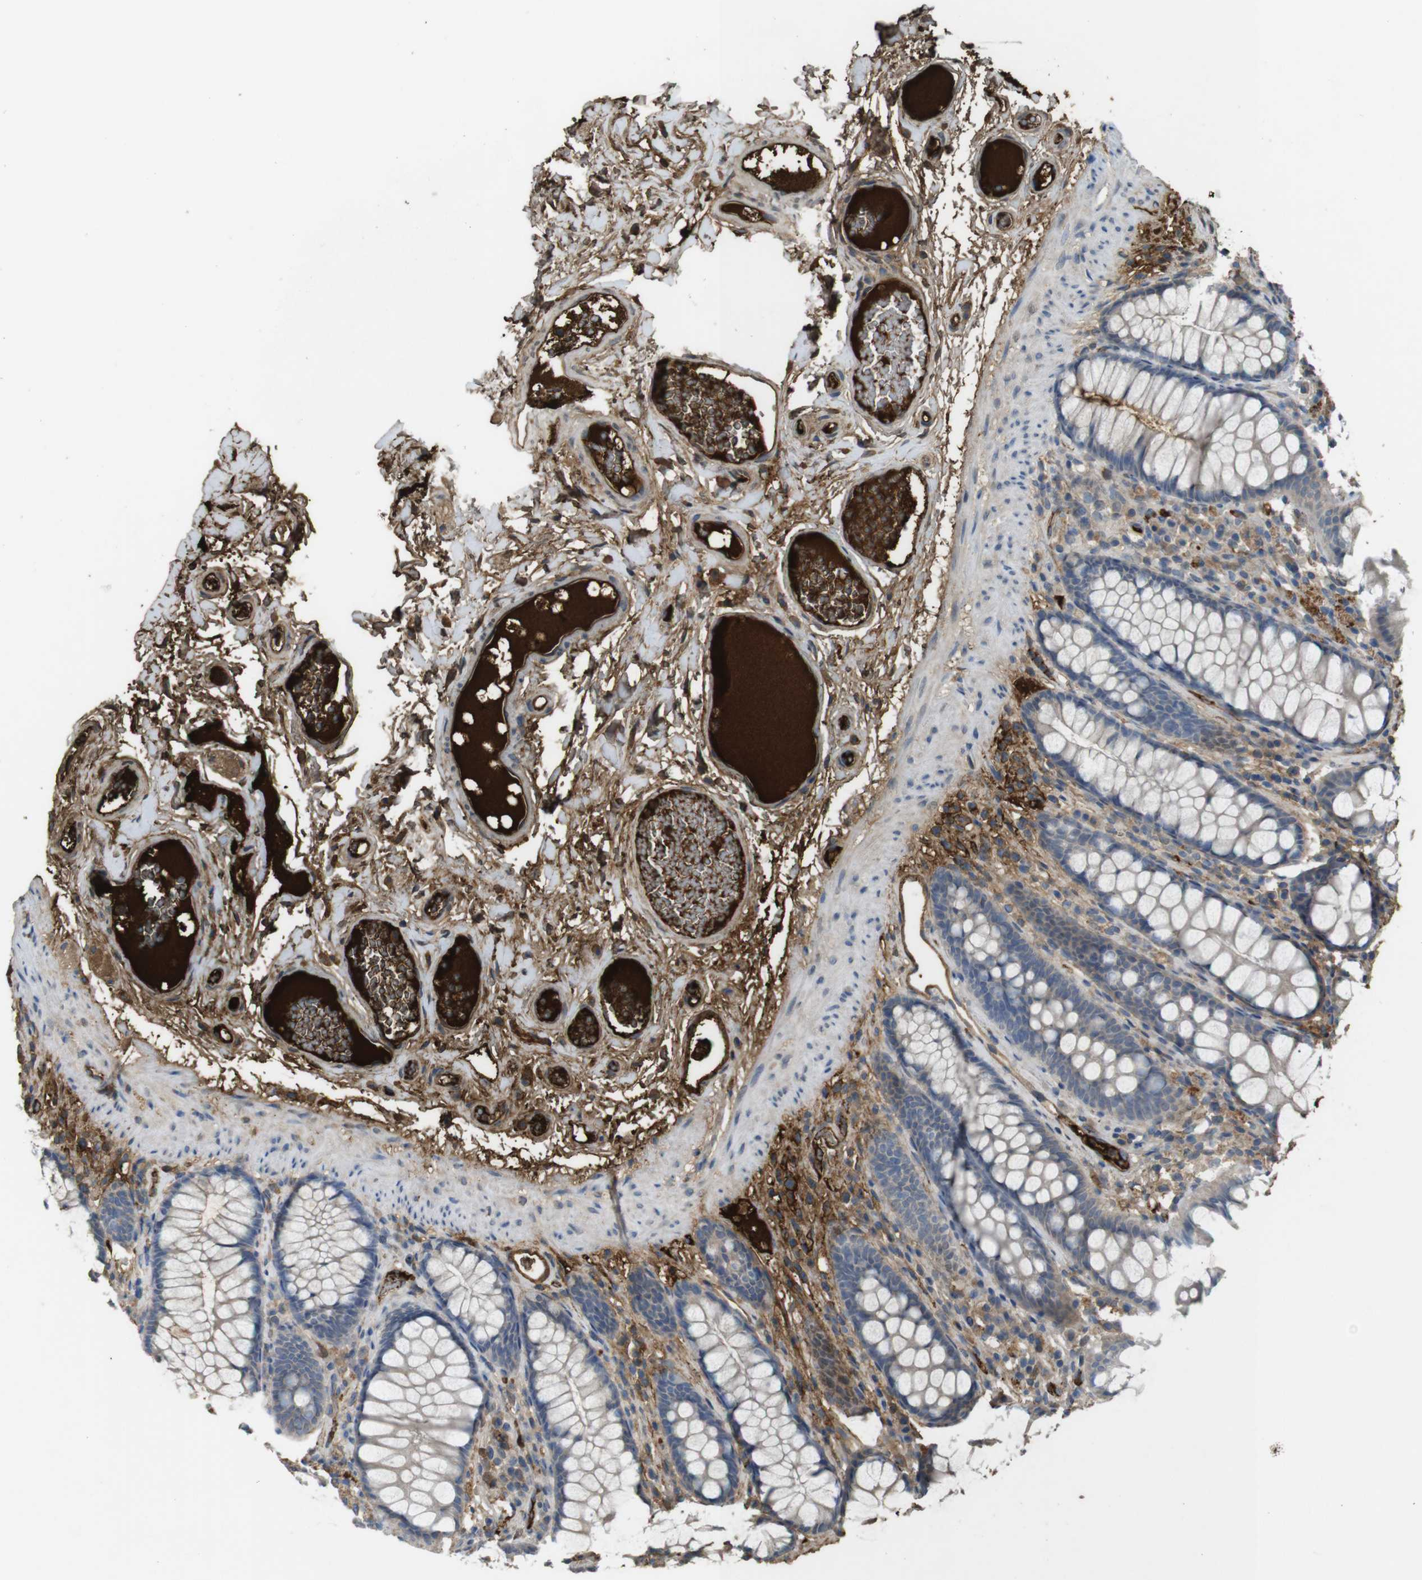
{"staining": {"intensity": "moderate", "quantity": ">75%", "location": "cytoplasmic/membranous"}, "tissue": "colon", "cell_type": "Endothelial cells", "image_type": "normal", "snomed": [{"axis": "morphology", "description": "Normal tissue, NOS"}, {"axis": "topography", "description": "Colon"}], "caption": "Immunohistochemical staining of unremarkable colon demonstrates moderate cytoplasmic/membranous protein staining in about >75% of endothelial cells. Using DAB (3,3'-diaminobenzidine) (brown) and hematoxylin (blue) stains, captured at high magnification using brightfield microscopy.", "gene": "LTBP4", "patient": {"sex": "female", "age": 55}}